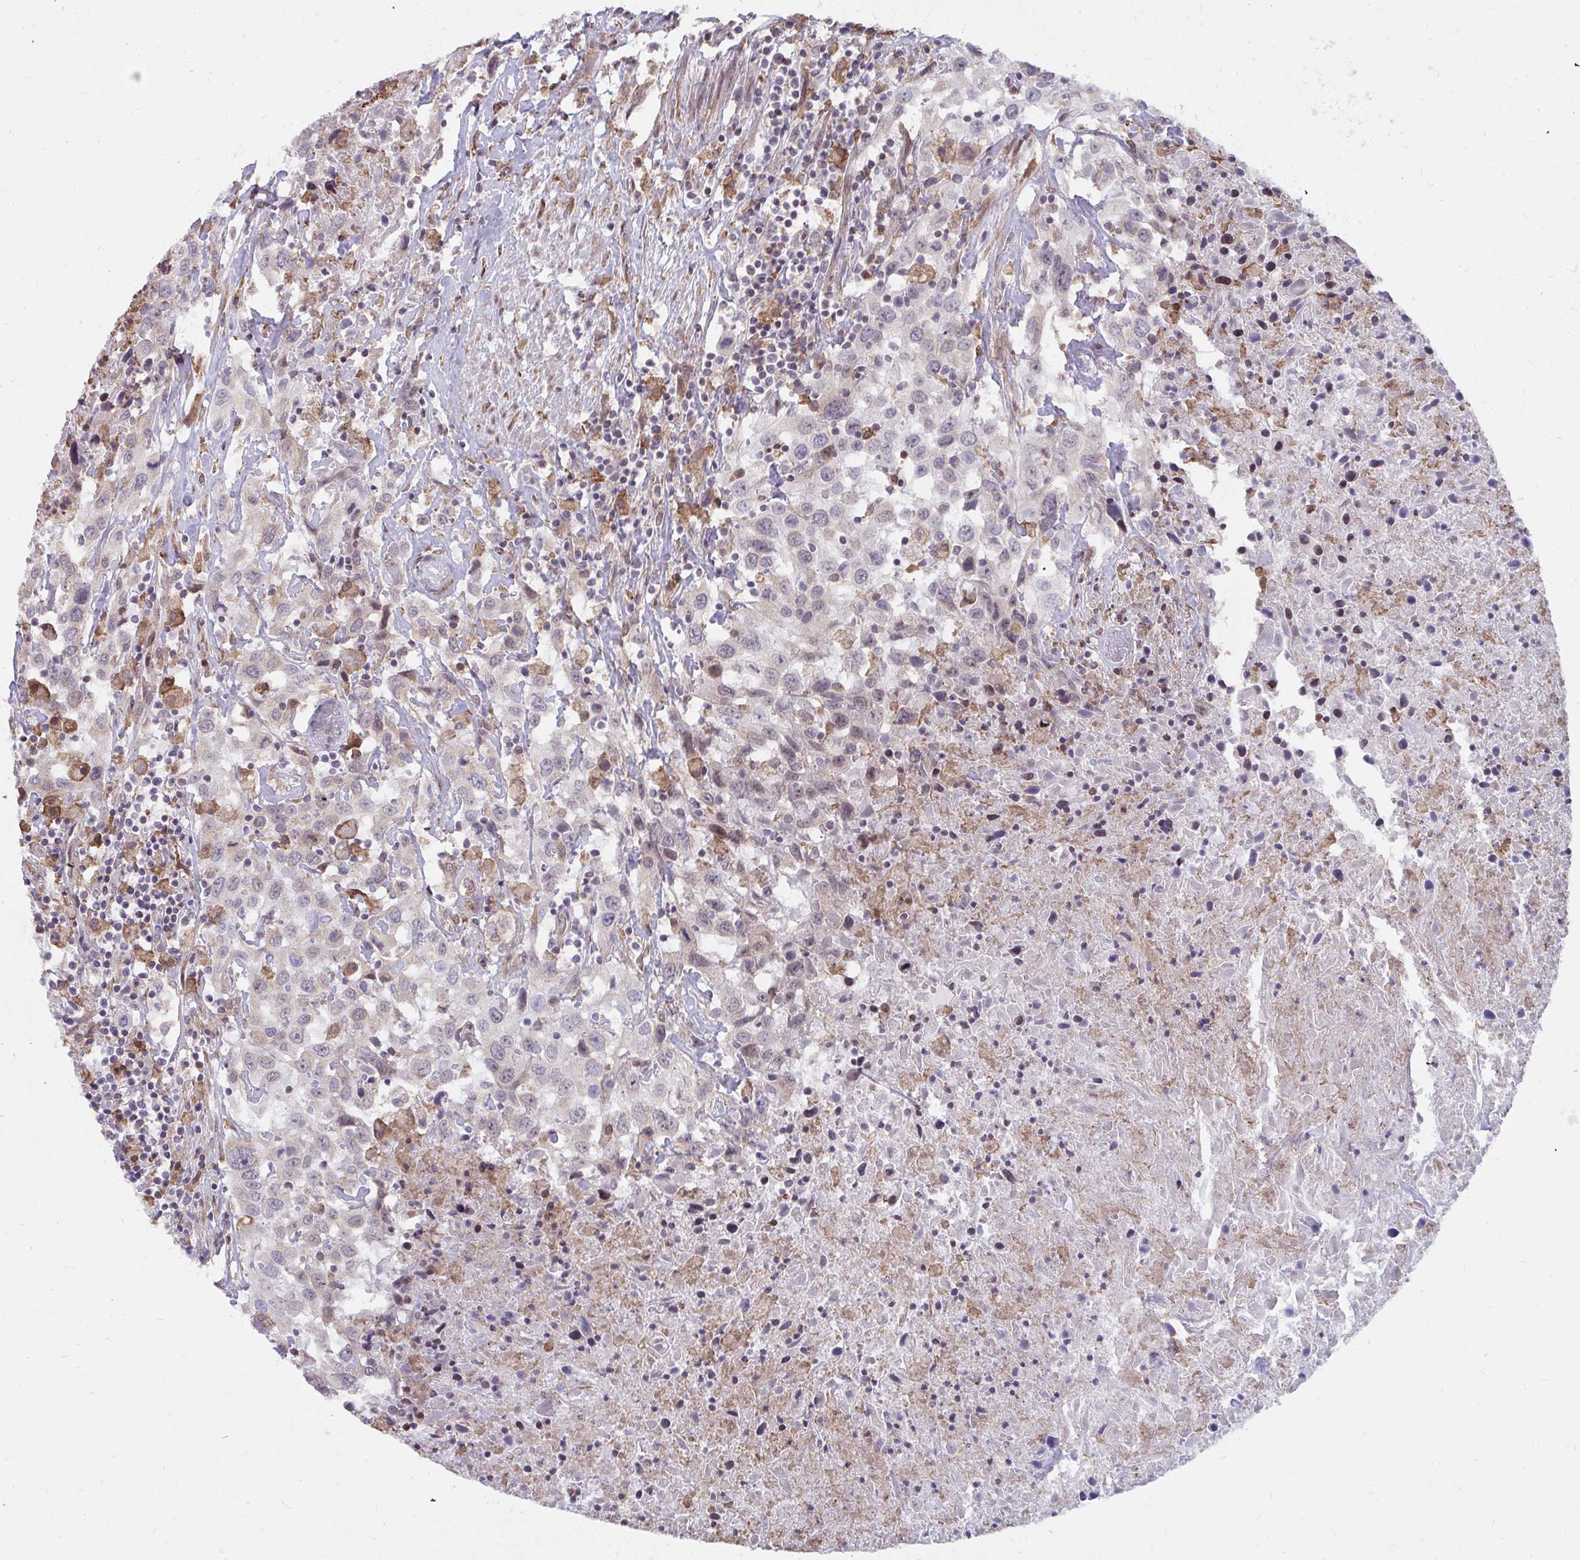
{"staining": {"intensity": "negative", "quantity": "none", "location": "none"}, "tissue": "urothelial cancer", "cell_type": "Tumor cells", "image_type": "cancer", "snomed": [{"axis": "morphology", "description": "Urothelial carcinoma, High grade"}, {"axis": "topography", "description": "Urinary bladder"}], "caption": "The IHC image has no significant staining in tumor cells of urothelial carcinoma (high-grade) tissue. Brightfield microscopy of immunohistochemistry stained with DAB (3,3'-diaminobenzidine) (brown) and hematoxylin (blue), captured at high magnification.", "gene": "NMNAT1", "patient": {"sex": "male", "age": 61}}